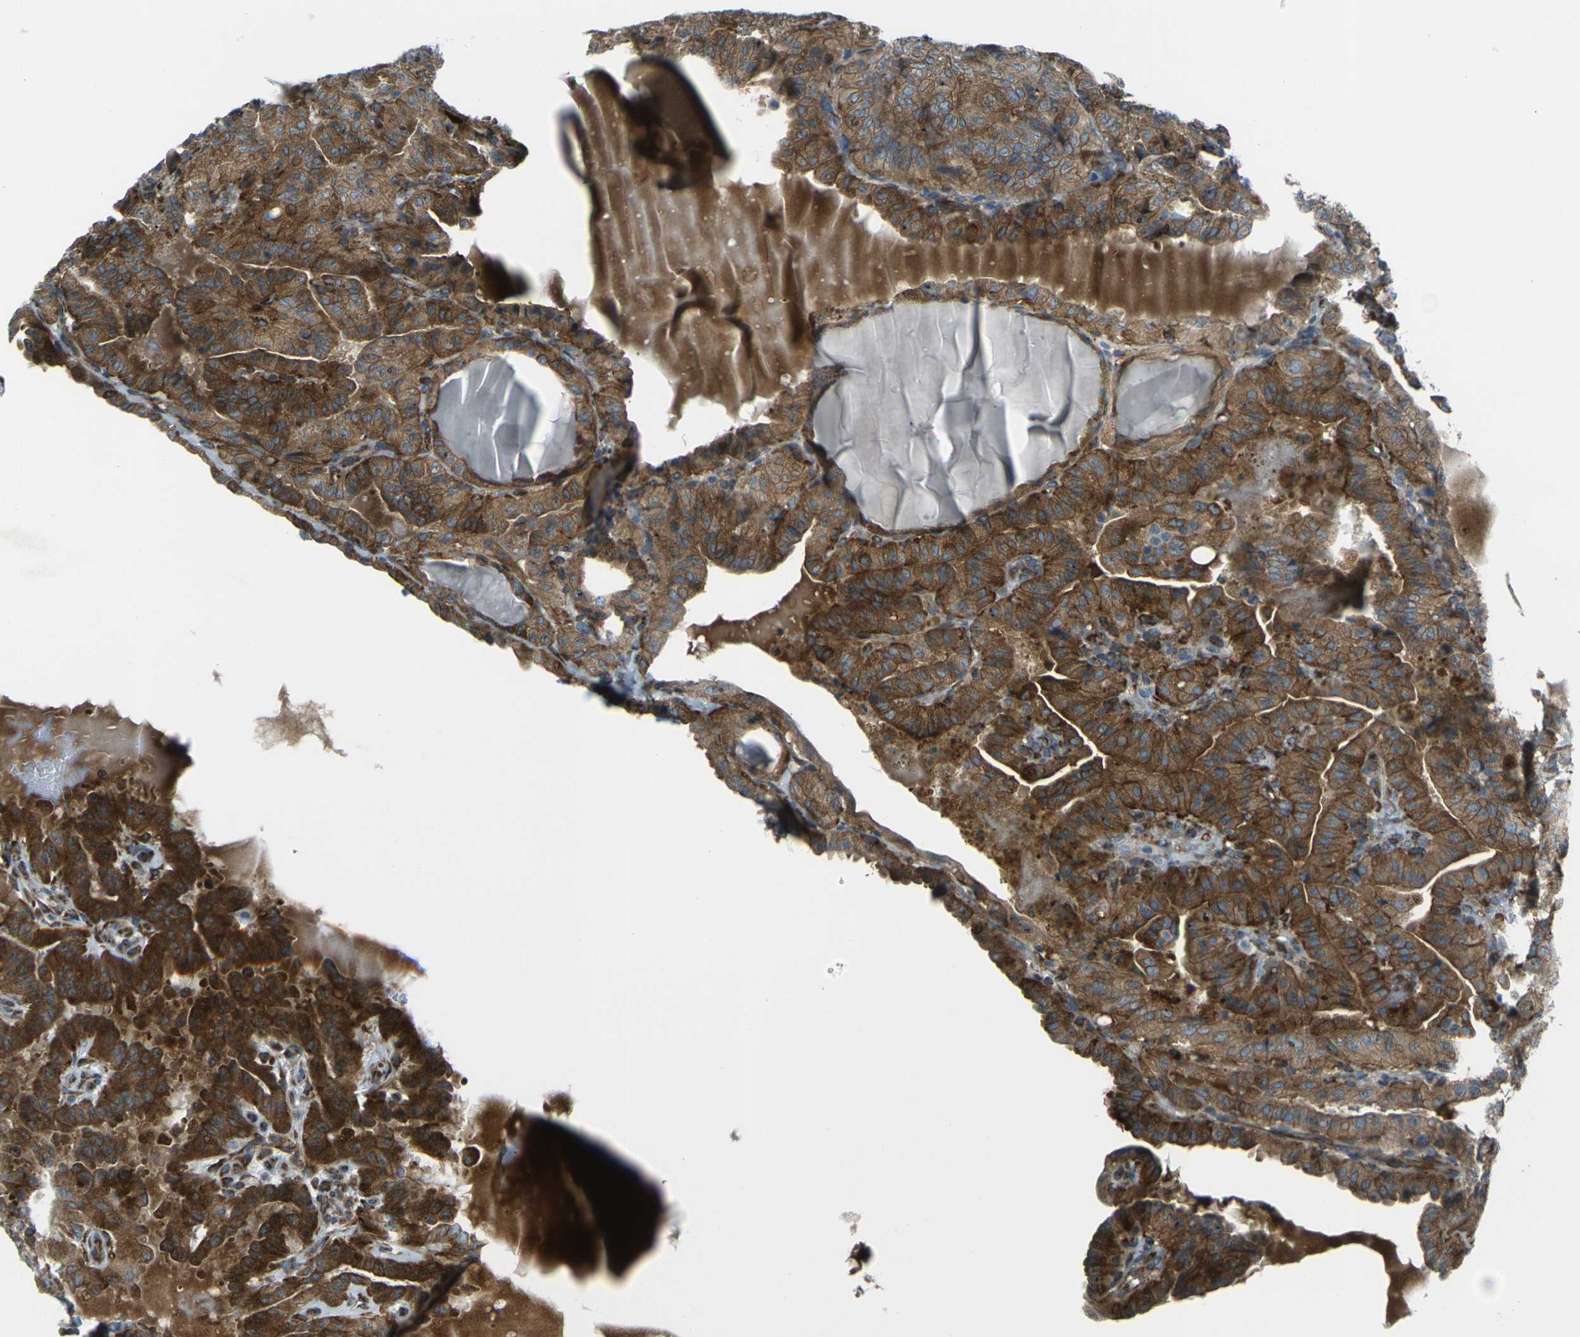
{"staining": {"intensity": "strong", "quantity": ">75%", "location": "cytoplasmic/membranous"}, "tissue": "thyroid cancer", "cell_type": "Tumor cells", "image_type": "cancer", "snomed": [{"axis": "morphology", "description": "Papillary adenocarcinoma, NOS"}, {"axis": "topography", "description": "Thyroid gland"}], "caption": "Papillary adenocarcinoma (thyroid) tissue shows strong cytoplasmic/membranous positivity in about >75% of tumor cells, visualized by immunohistochemistry.", "gene": "CELSR2", "patient": {"sex": "male", "age": 77}}